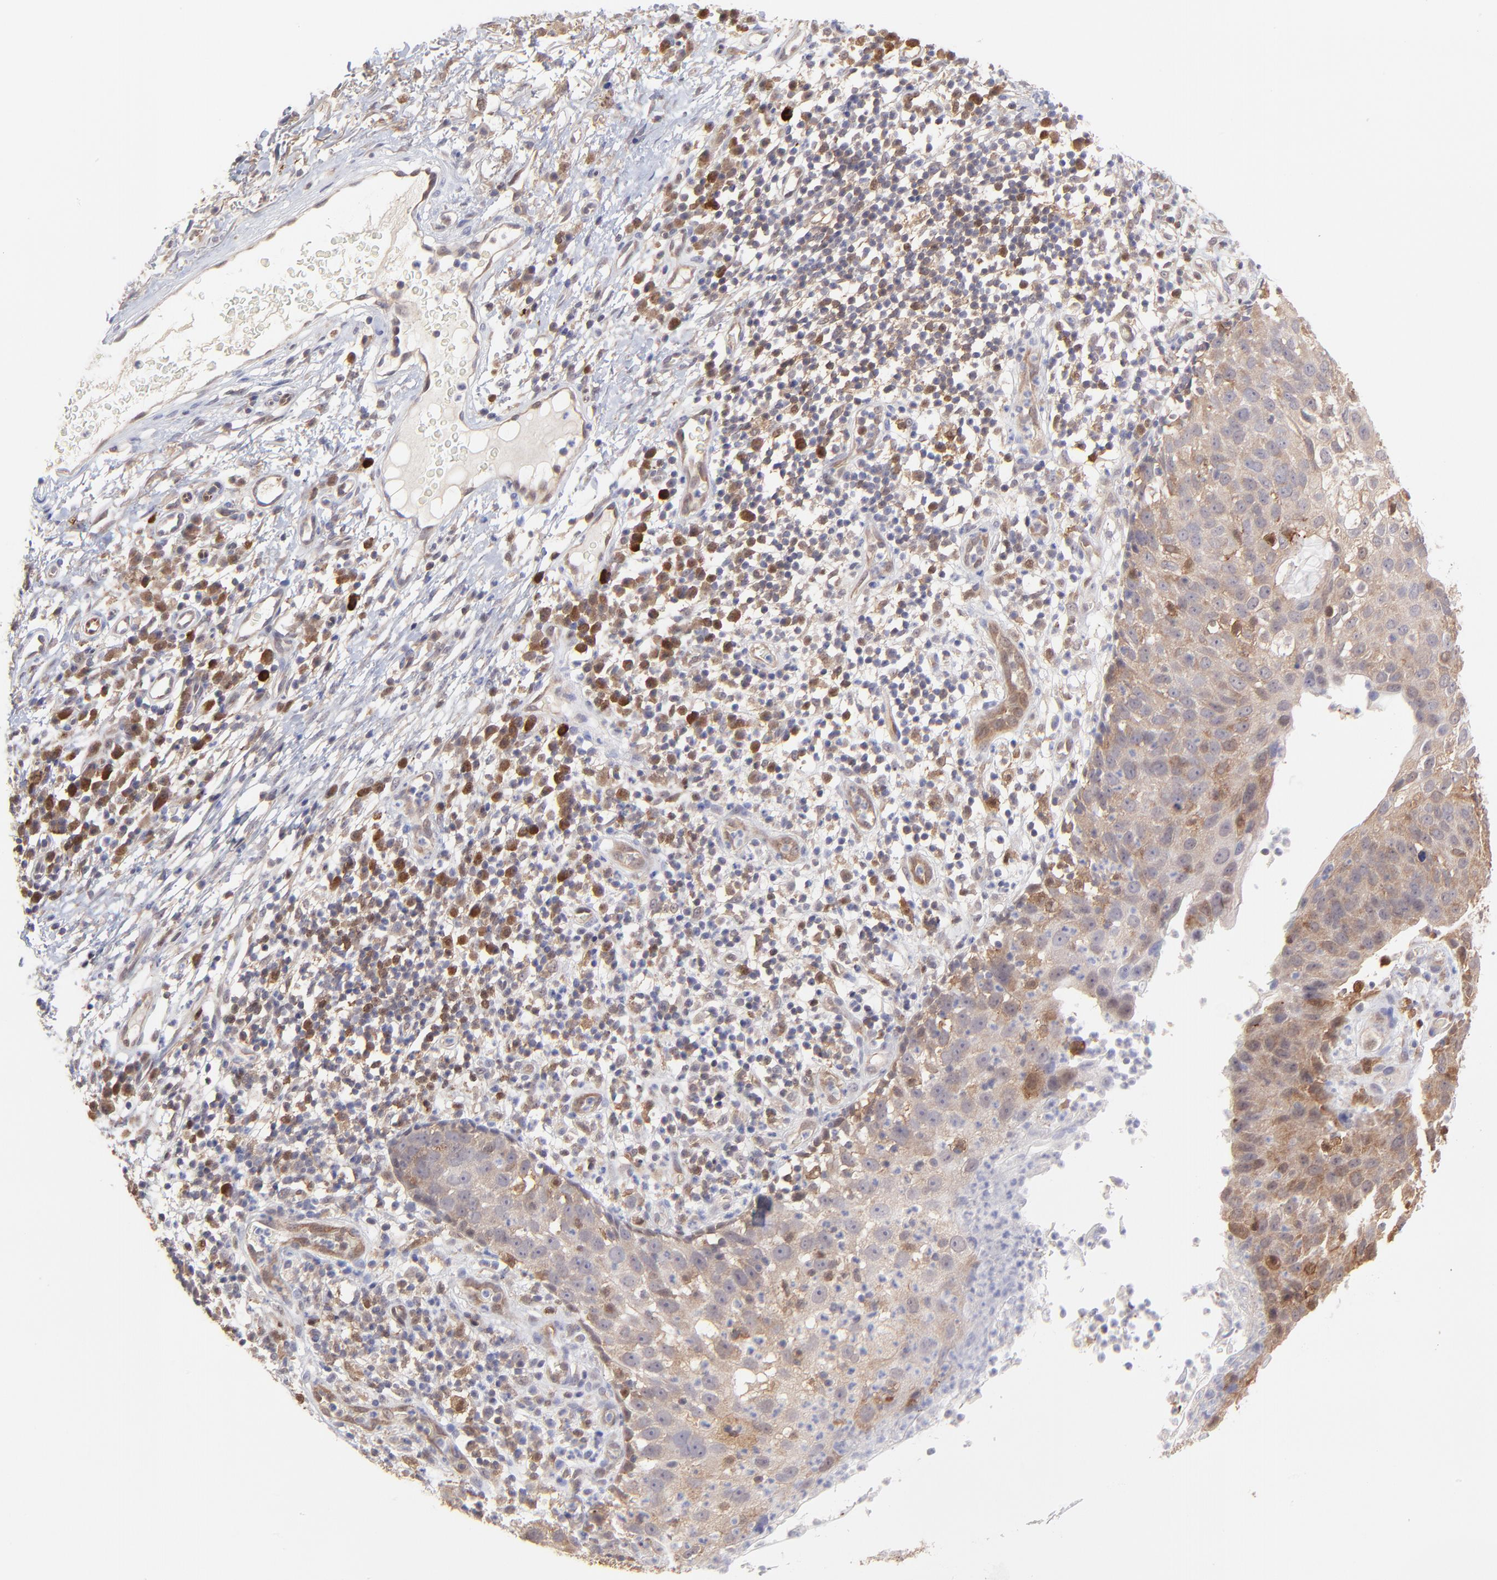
{"staining": {"intensity": "weak", "quantity": ">75%", "location": "cytoplasmic/membranous"}, "tissue": "skin cancer", "cell_type": "Tumor cells", "image_type": "cancer", "snomed": [{"axis": "morphology", "description": "Squamous cell carcinoma, NOS"}, {"axis": "topography", "description": "Skin"}], "caption": "IHC (DAB (3,3'-diaminobenzidine)) staining of human skin cancer (squamous cell carcinoma) displays weak cytoplasmic/membranous protein positivity in approximately >75% of tumor cells.", "gene": "HYAL1", "patient": {"sex": "male", "age": 87}}